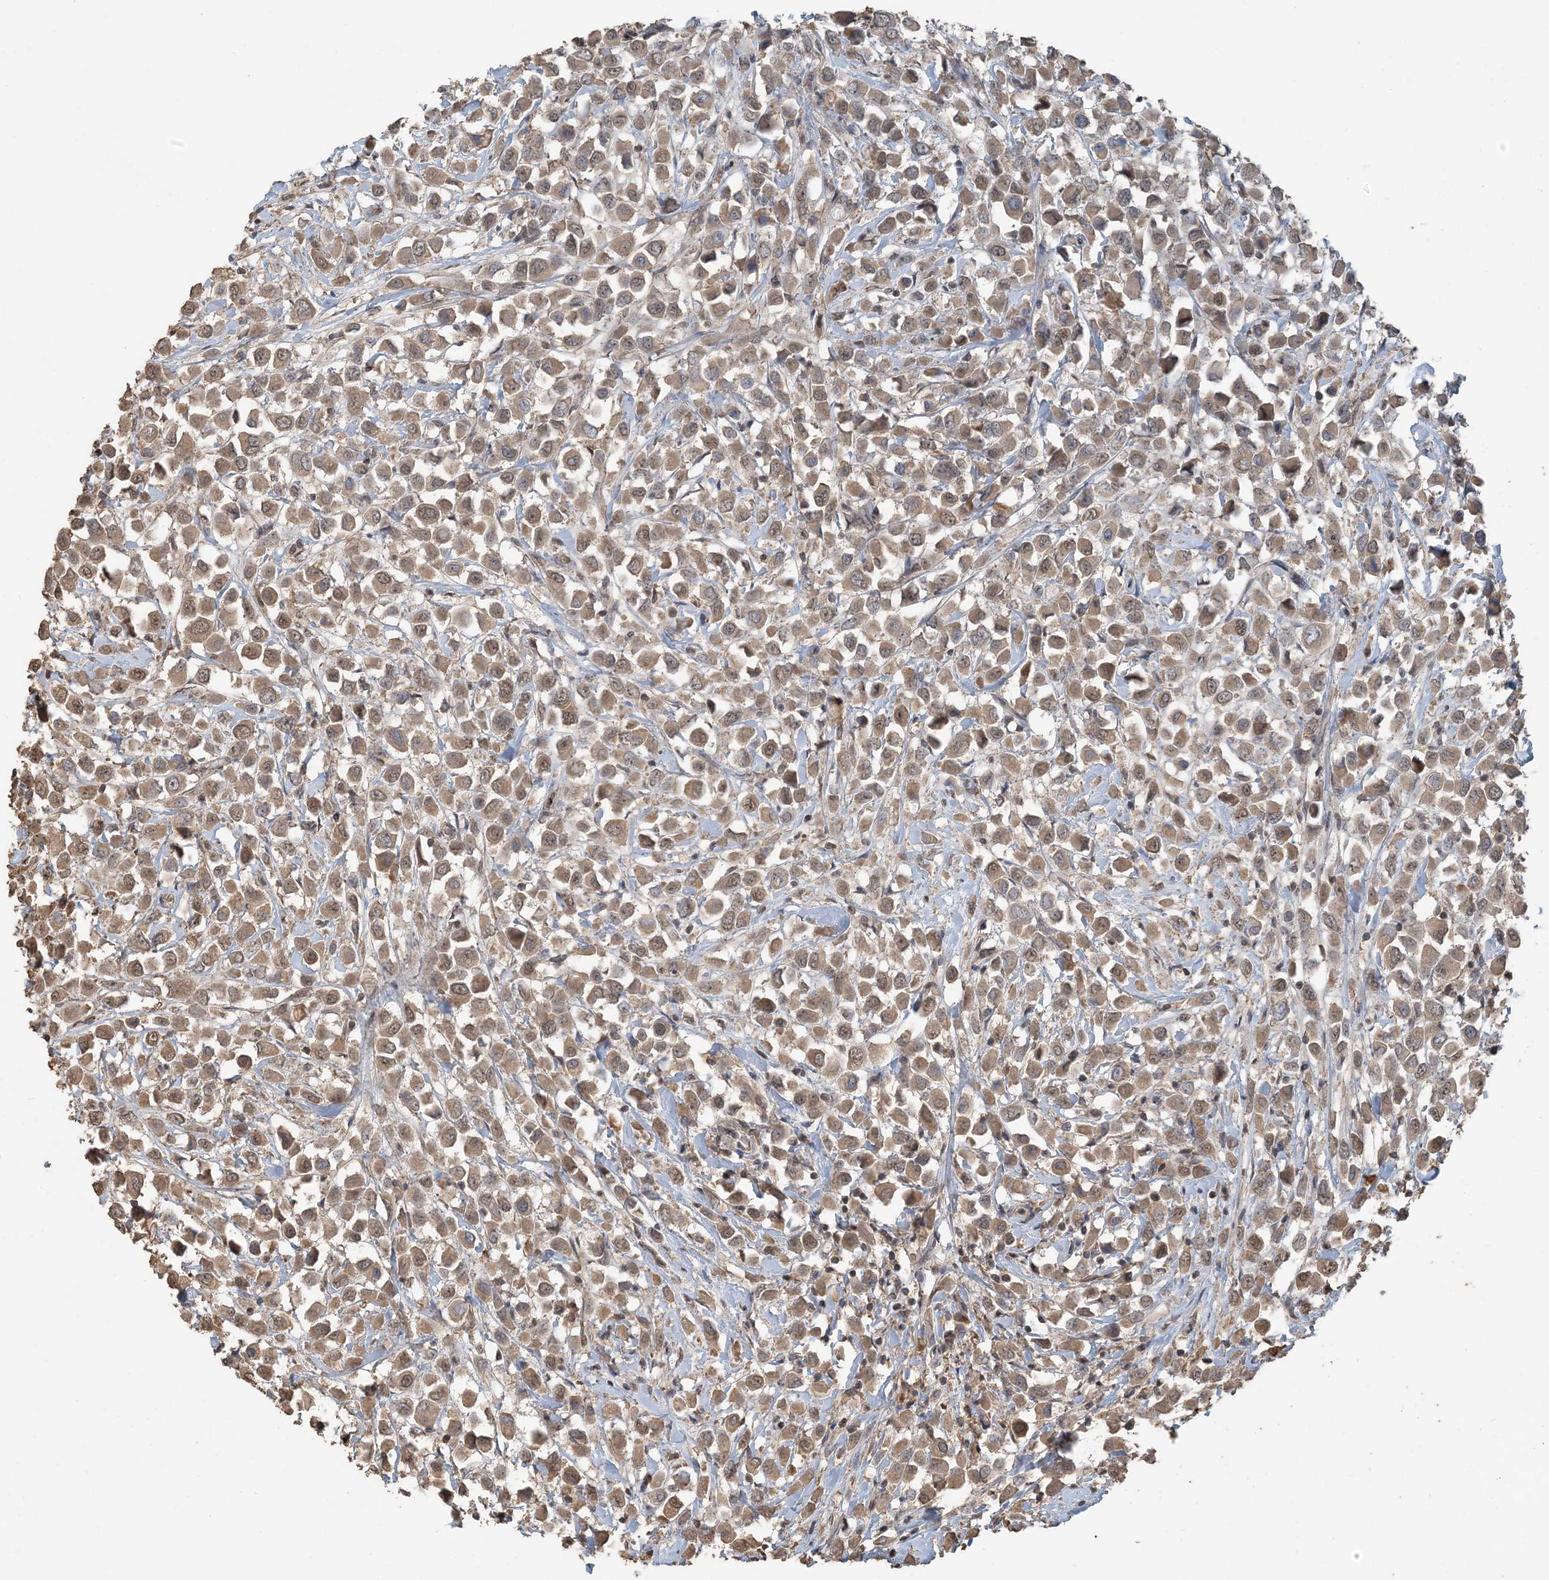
{"staining": {"intensity": "moderate", "quantity": ">75%", "location": "cytoplasmic/membranous,nuclear"}, "tissue": "breast cancer", "cell_type": "Tumor cells", "image_type": "cancer", "snomed": [{"axis": "morphology", "description": "Duct carcinoma"}, {"axis": "topography", "description": "Breast"}], "caption": "Immunohistochemistry (IHC) image of human intraductal carcinoma (breast) stained for a protein (brown), which shows medium levels of moderate cytoplasmic/membranous and nuclear staining in about >75% of tumor cells.", "gene": "ZC3H12A", "patient": {"sex": "female", "age": 61}}